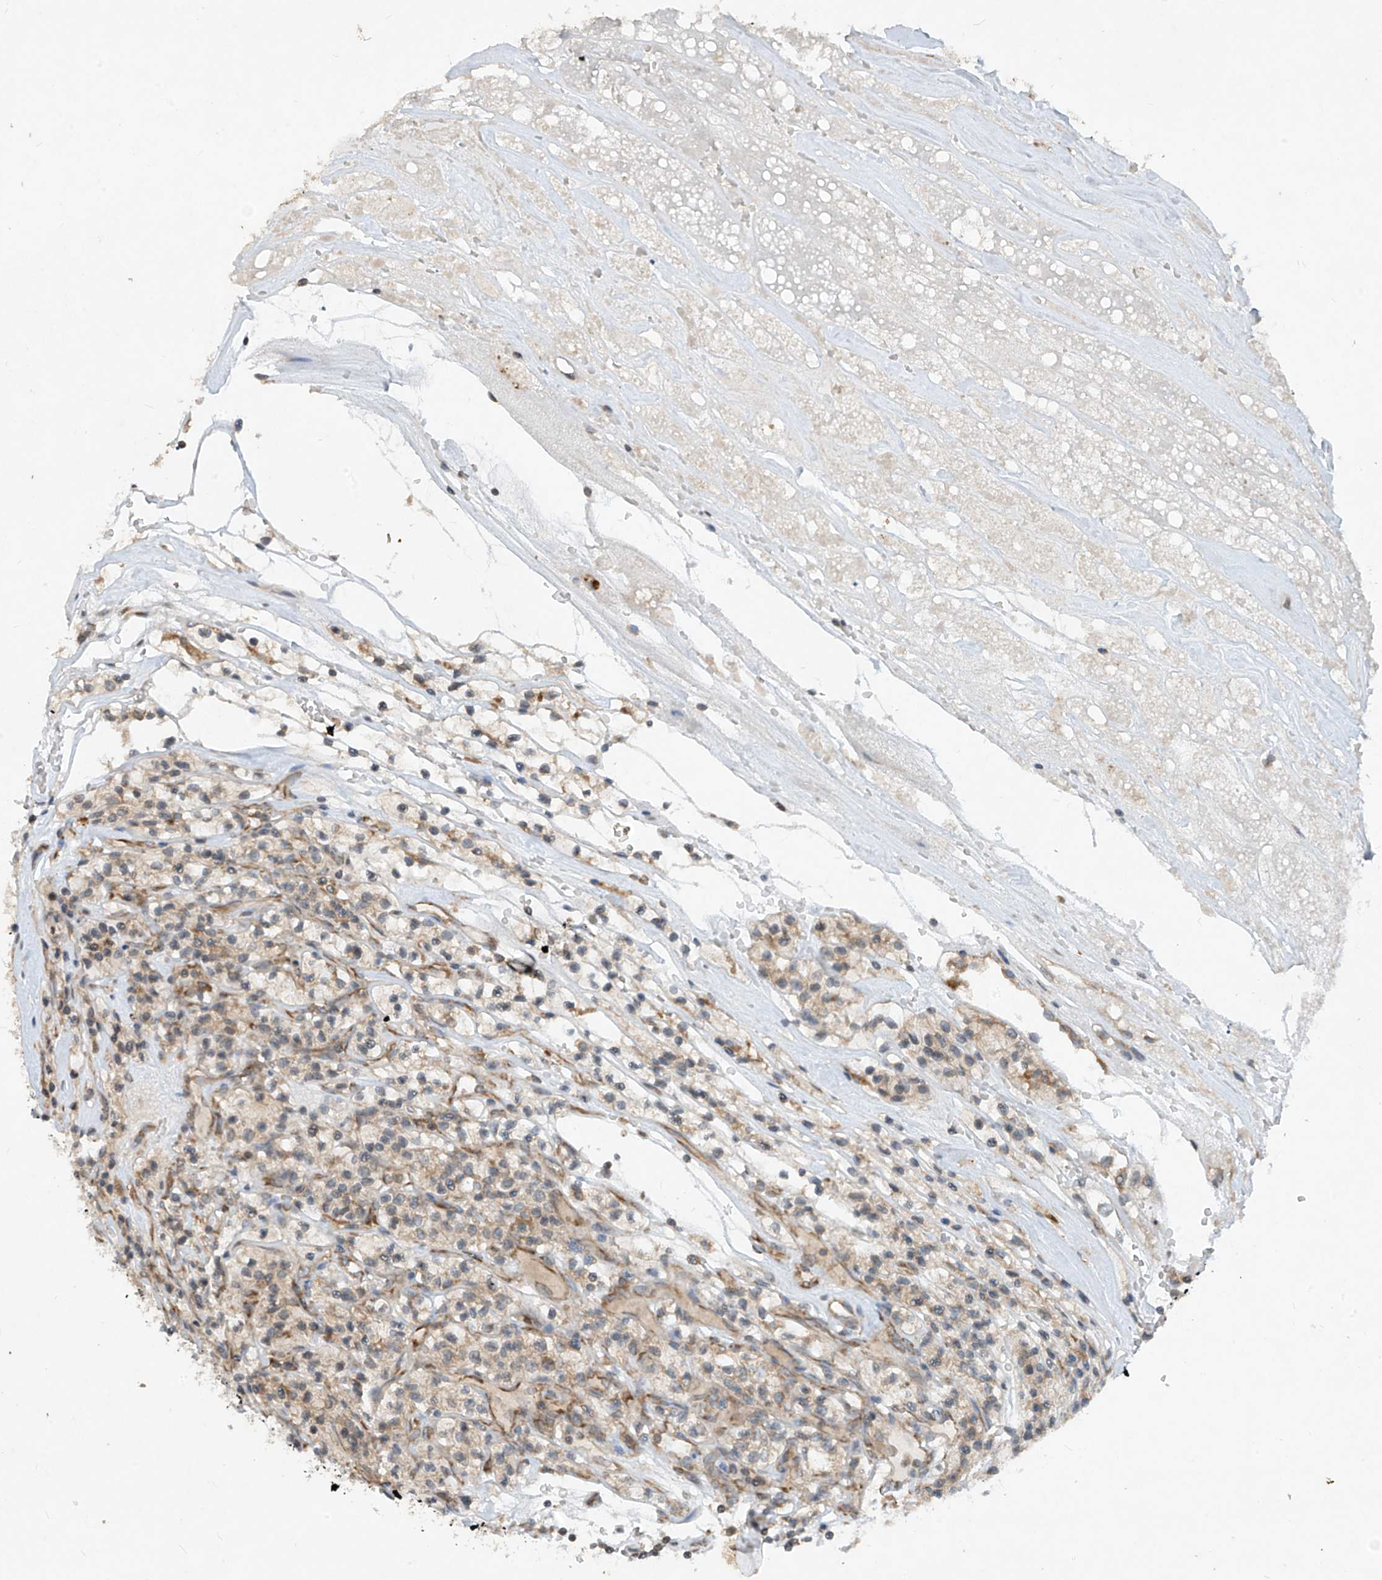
{"staining": {"intensity": "weak", "quantity": "<25%", "location": "cytoplasmic/membranous"}, "tissue": "renal cancer", "cell_type": "Tumor cells", "image_type": "cancer", "snomed": [{"axis": "morphology", "description": "Adenocarcinoma, NOS"}, {"axis": "topography", "description": "Kidney"}], "caption": "This is an IHC photomicrograph of human renal cancer. There is no positivity in tumor cells.", "gene": "RPL34", "patient": {"sex": "female", "age": 57}}